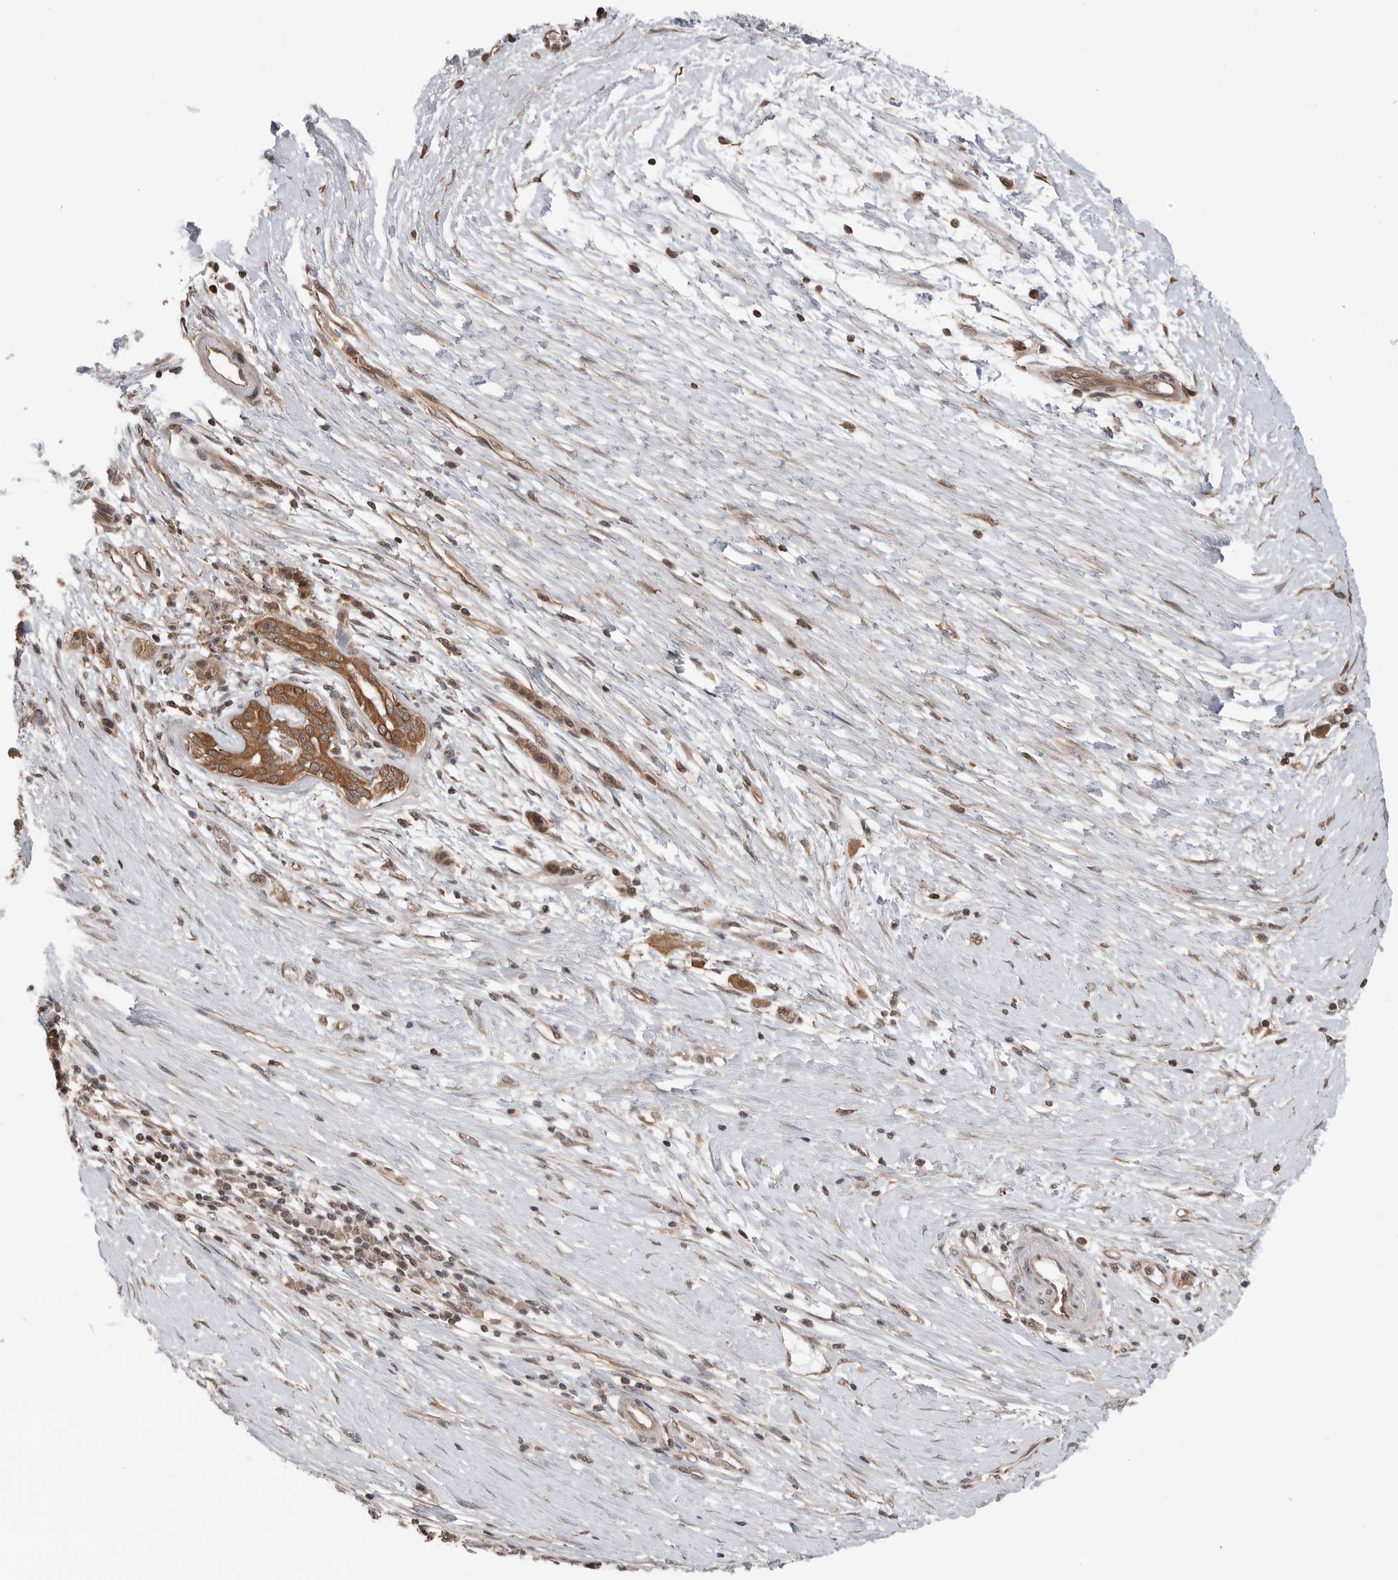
{"staining": {"intensity": "moderate", "quantity": ">75%", "location": "cytoplasmic/membranous,nuclear"}, "tissue": "pancreatic cancer", "cell_type": "Tumor cells", "image_type": "cancer", "snomed": [{"axis": "morphology", "description": "Adenocarcinoma, NOS"}, {"axis": "topography", "description": "Pancreas"}], "caption": "Immunohistochemistry (IHC) (DAB) staining of human pancreatic cancer reveals moderate cytoplasmic/membranous and nuclear protein staining in about >75% of tumor cells.", "gene": "PEAK1", "patient": {"sex": "male", "age": 50}}